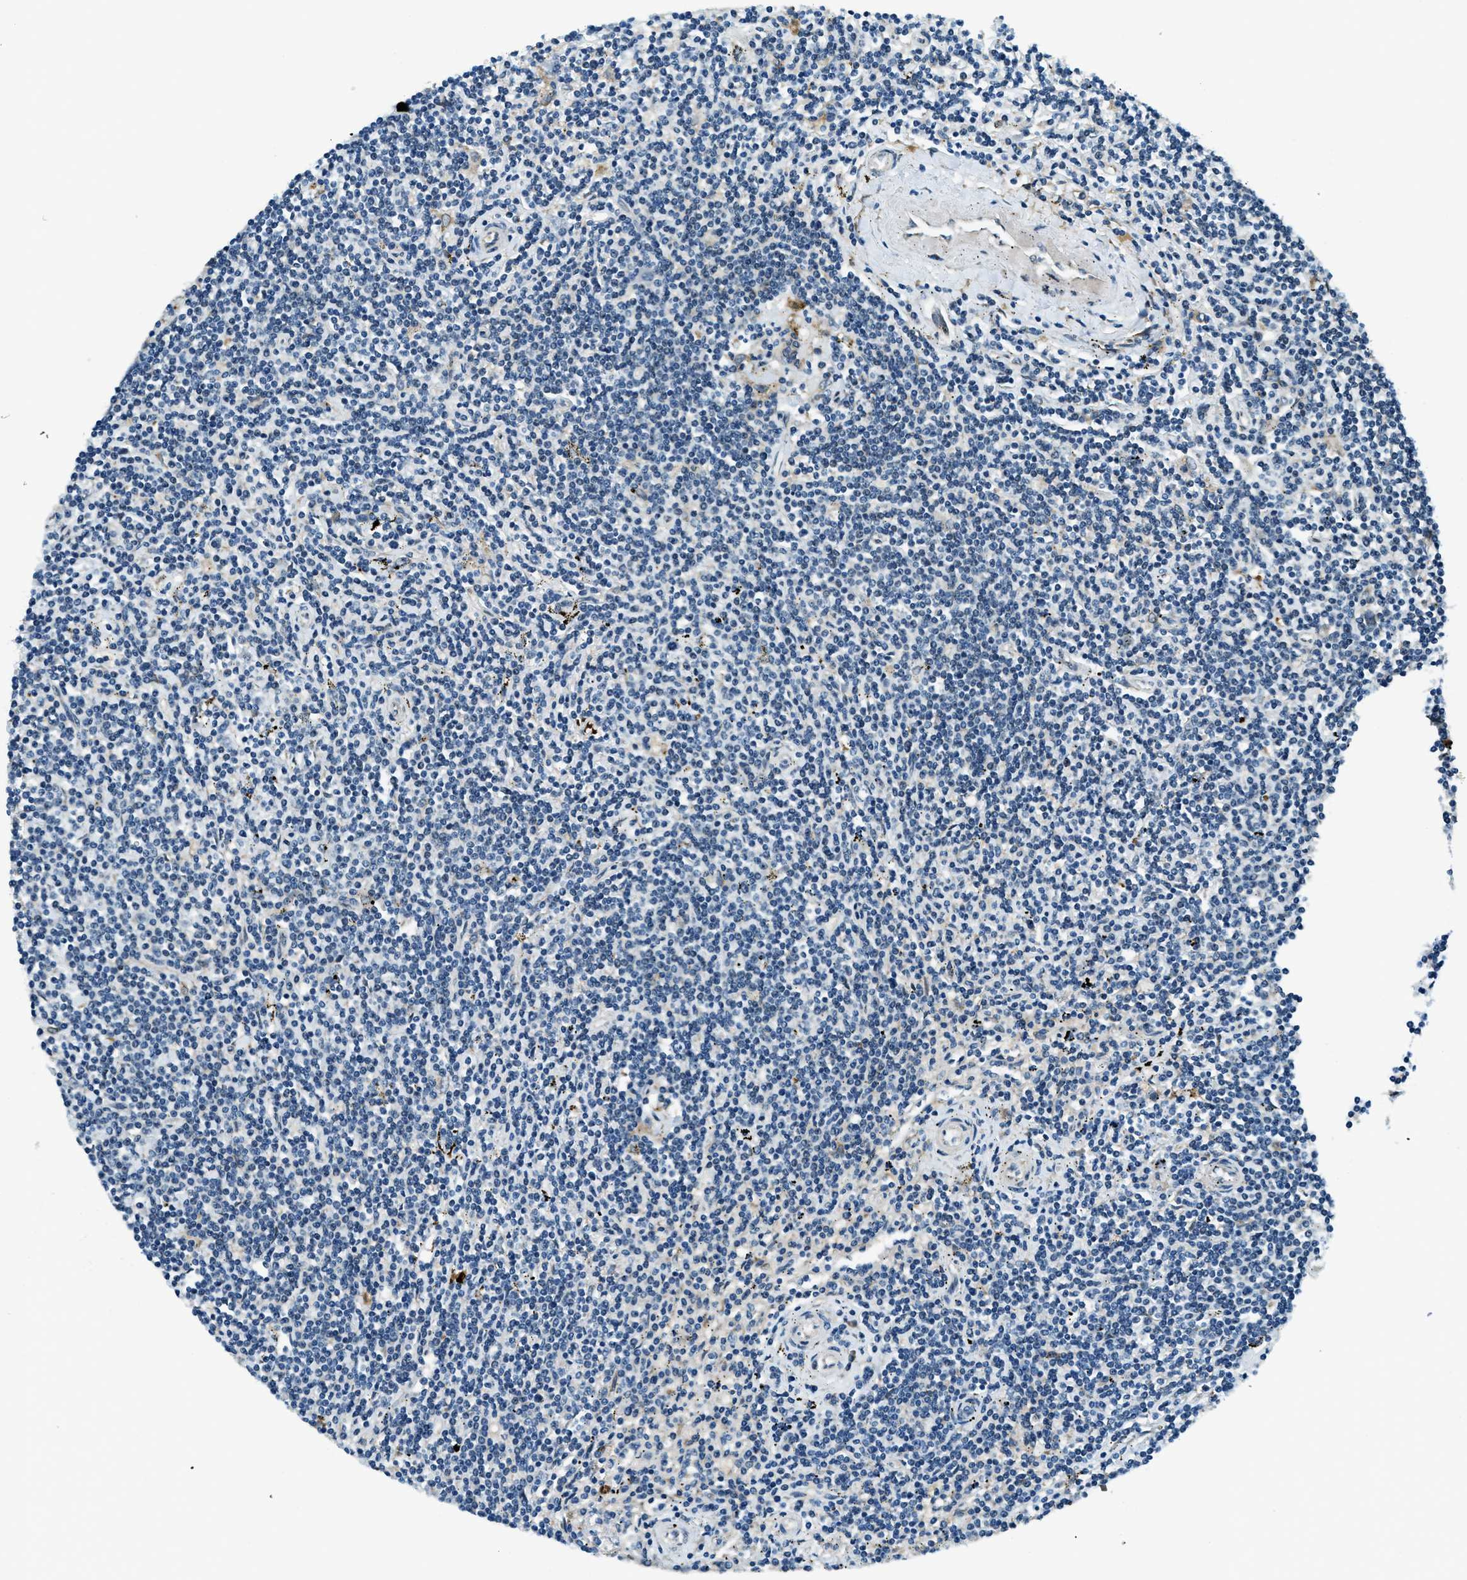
{"staining": {"intensity": "negative", "quantity": "none", "location": "none"}, "tissue": "lymphoma", "cell_type": "Tumor cells", "image_type": "cancer", "snomed": [{"axis": "morphology", "description": "Malignant lymphoma, non-Hodgkin's type, Low grade"}, {"axis": "topography", "description": "Spleen"}], "caption": "High power microscopy photomicrograph of an immunohistochemistry micrograph of low-grade malignant lymphoma, non-Hodgkin's type, revealing no significant positivity in tumor cells.", "gene": "GINM1", "patient": {"sex": "male", "age": 76}}